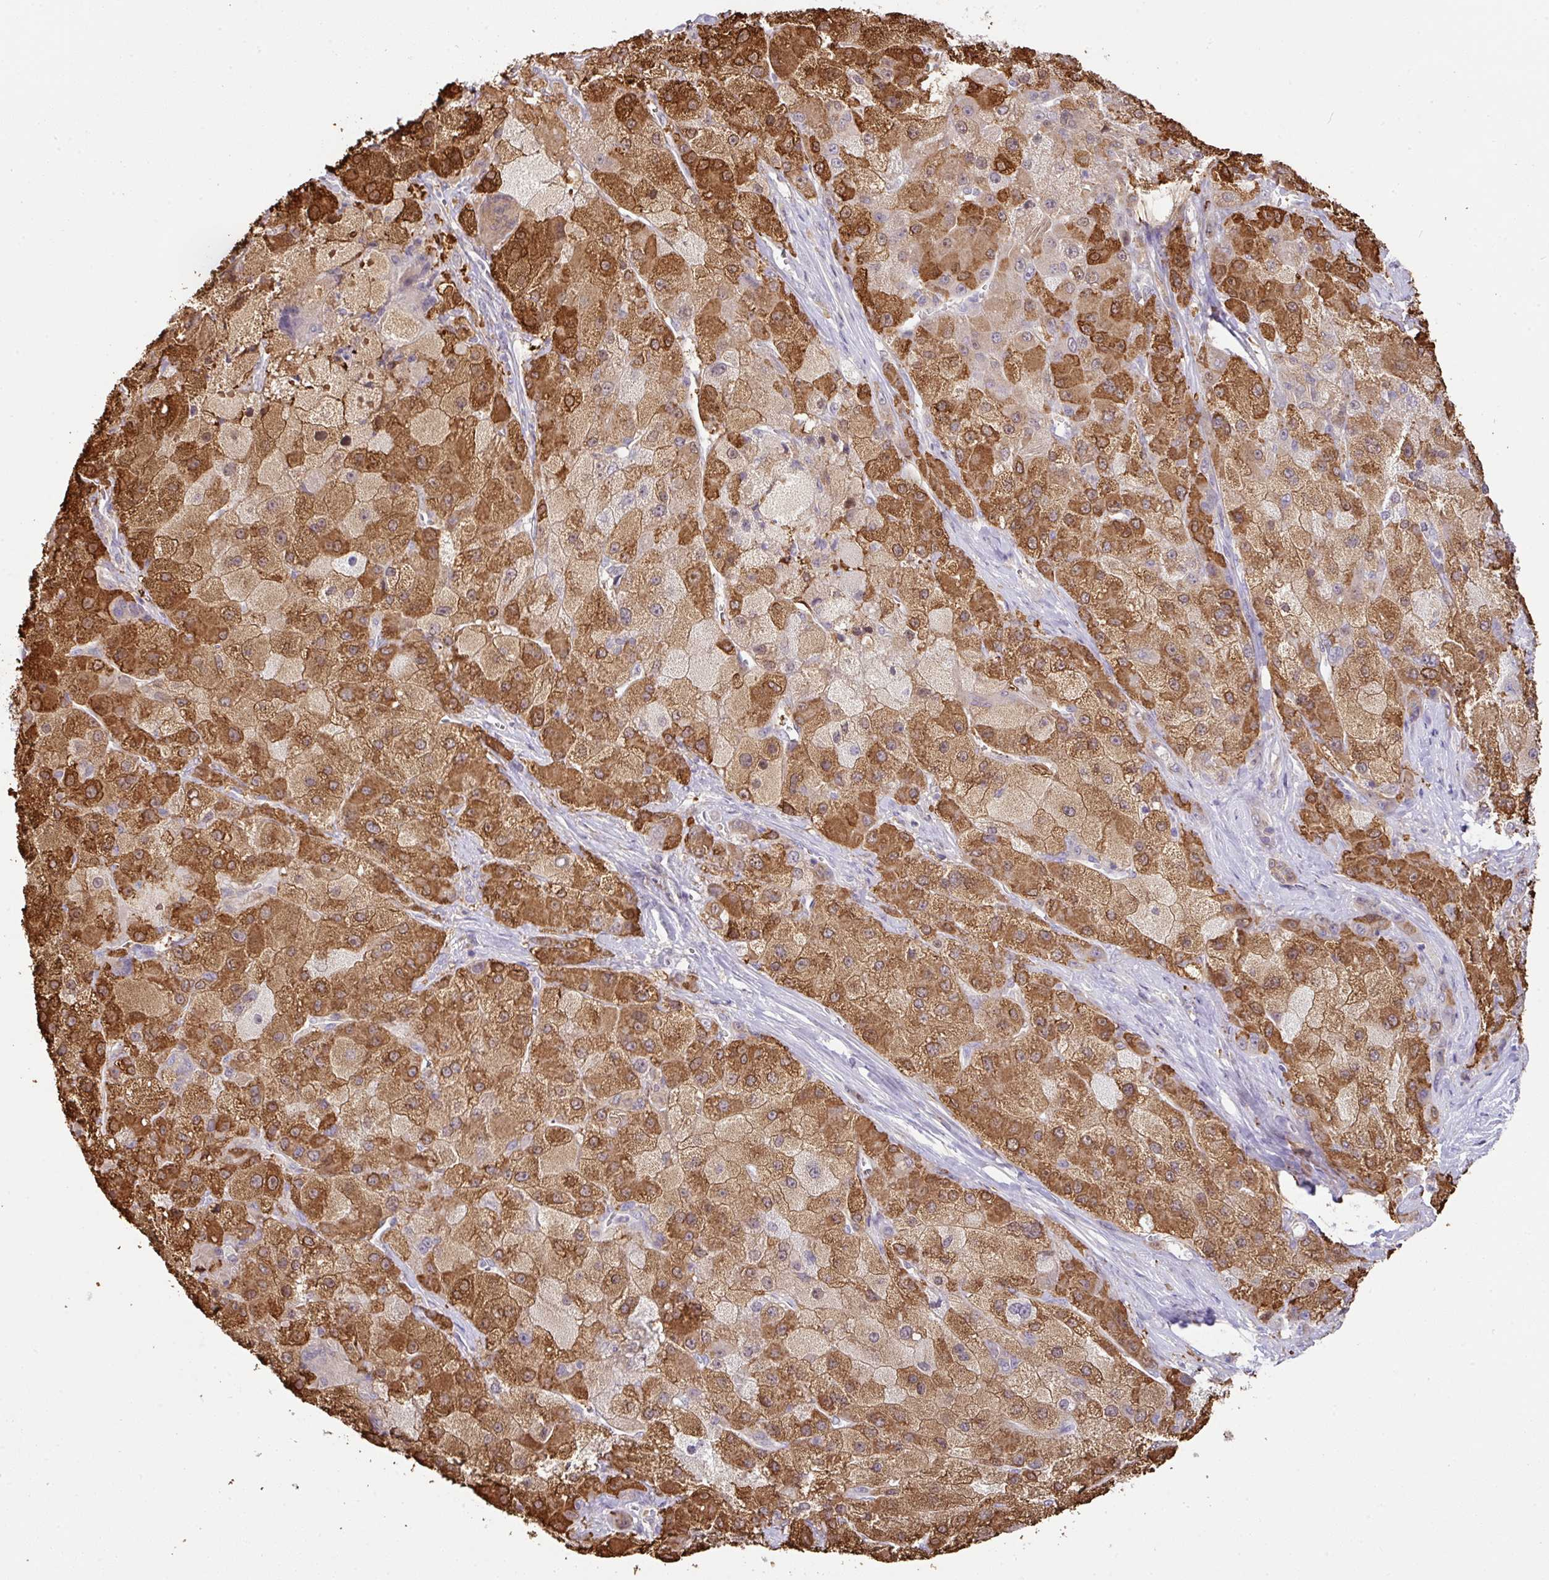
{"staining": {"intensity": "strong", "quantity": ">75%", "location": "cytoplasmic/membranous"}, "tissue": "liver cancer", "cell_type": "Tumor cells", "image_type": "cancer", "snomed": [{"axis": "morphology", "description": "Carcinoma, Hepatocellular, NOS"}, {"axis": "topography", "description": "Liver"}], "caption": "A photomicrograph of liver cancer stained for a protein demonstrates strong cytoplasmic/membranous brown staining in tumor cells.", "gene": "GCNT7", "patient": {"sex": "male", "age": 67}}